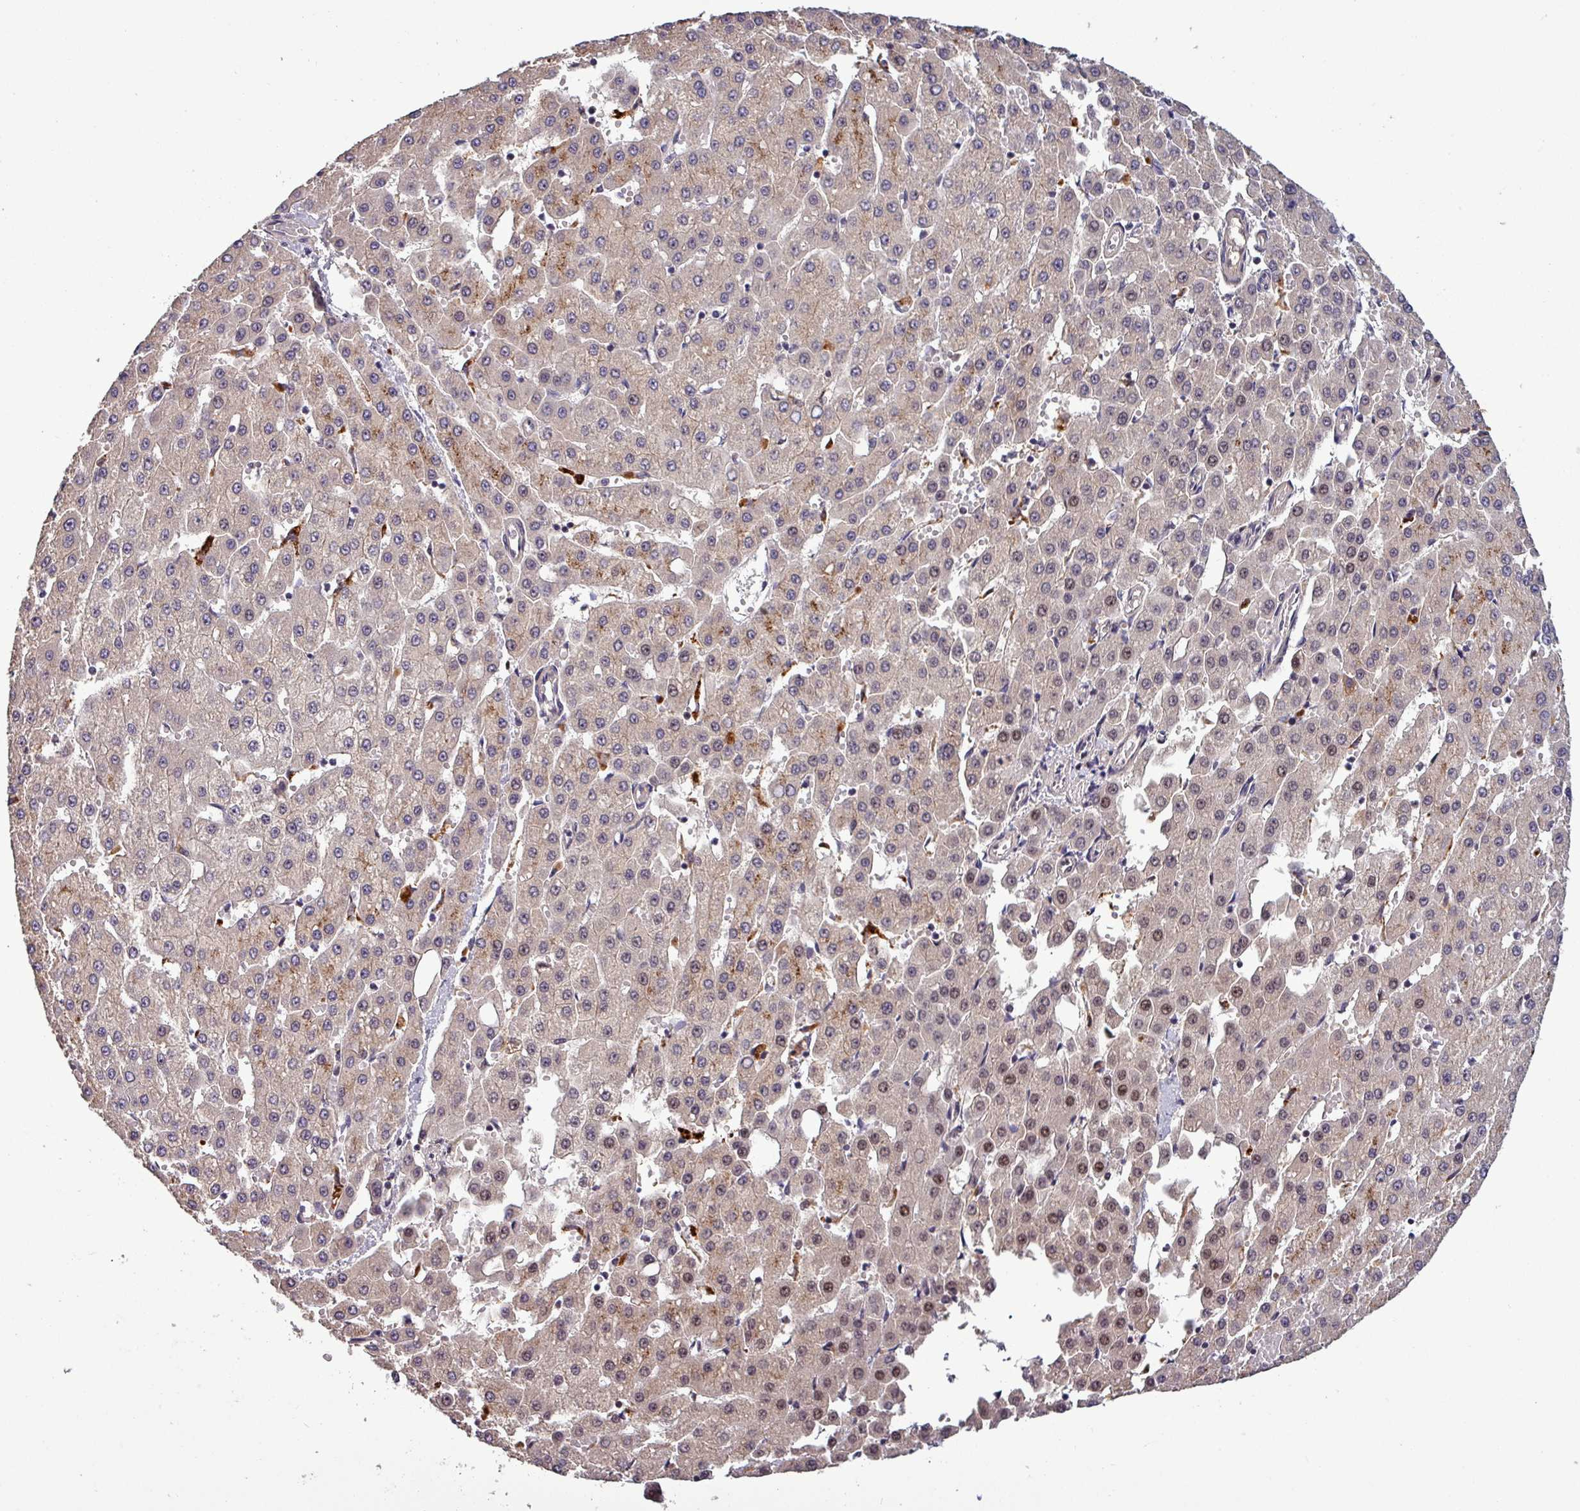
{"staining": {"intensity": "moderate", "quantity": "25%-75%", "location": "cytoplasmic/membranous,nuclear"}, "tissue": "liver cancer", "cell_type": "Tumor cells", "image_type": "cancer", "snomed": [{"axis": "morphology", "description": "Carcinoma, Hepatocellular, NOS"}, {"axis": "topography", "description": "Liver"}], "caption": "Protein expression analysis of liver cancer (hepatocellular carcinoma) displays moderate cytoplasmic/membranous and nuclear expression in about 25%-75% of tumor cells.", "gene": "PUS1", "patient": {"sex": "male", "age": 47}}